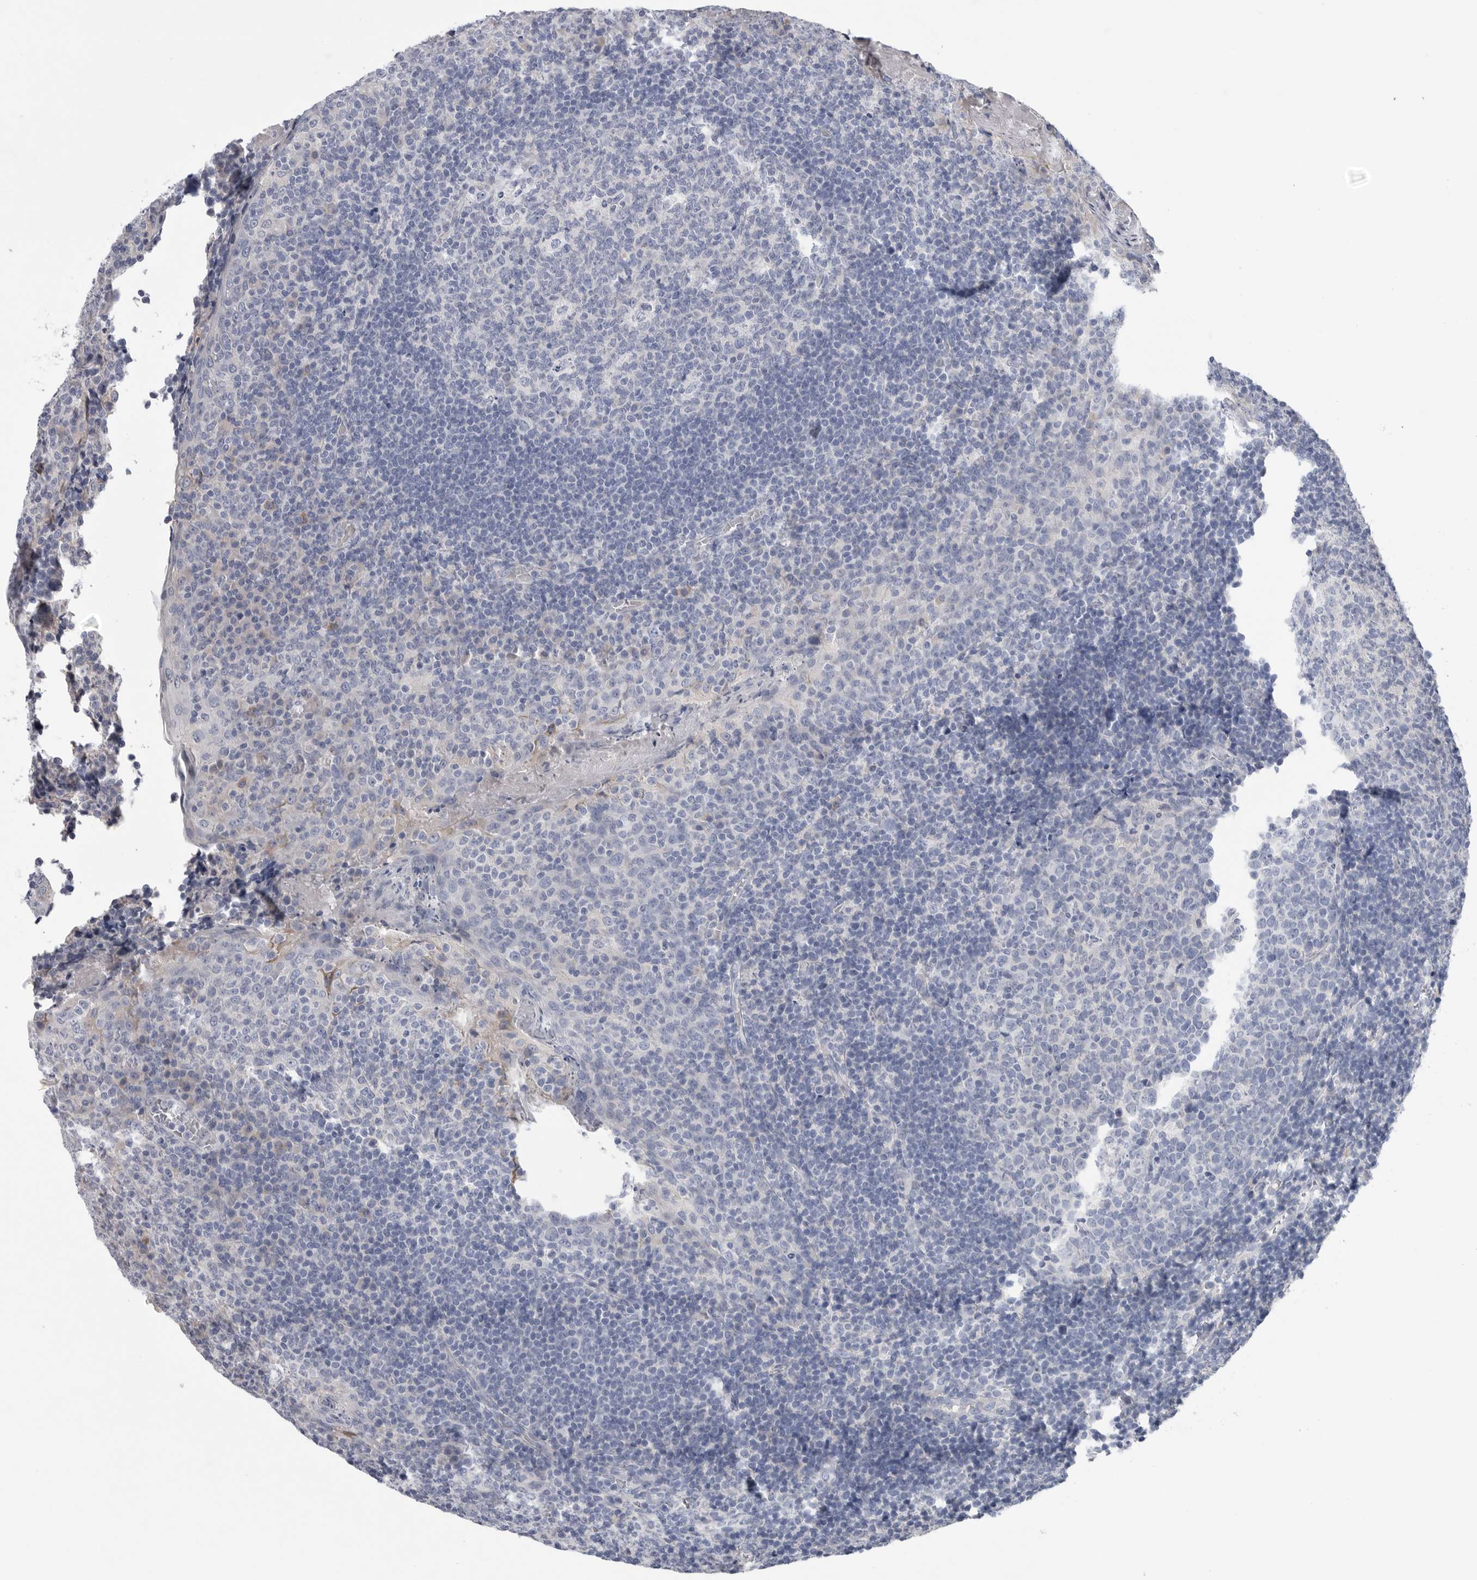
{"staining": {"intensity": "negative", "quantity": "none", "location": "none"}, "tissue": "tonsil", "cell_type": "Germinal center cells", "image_type": "normal", "snomed": [{"axis": "morphology", "description": "Normal tissue, NOS"}, {"axis": "topography", "description": "Tonsil"}], "caption": "DAB (3,3'-diaminobenzidine) immunohistochemical staining of normal human tonsil exhibits no significant expression in germinal center cells.", "gene": "CAMK2B", "patient": {"sex": "female", "age": 19}}